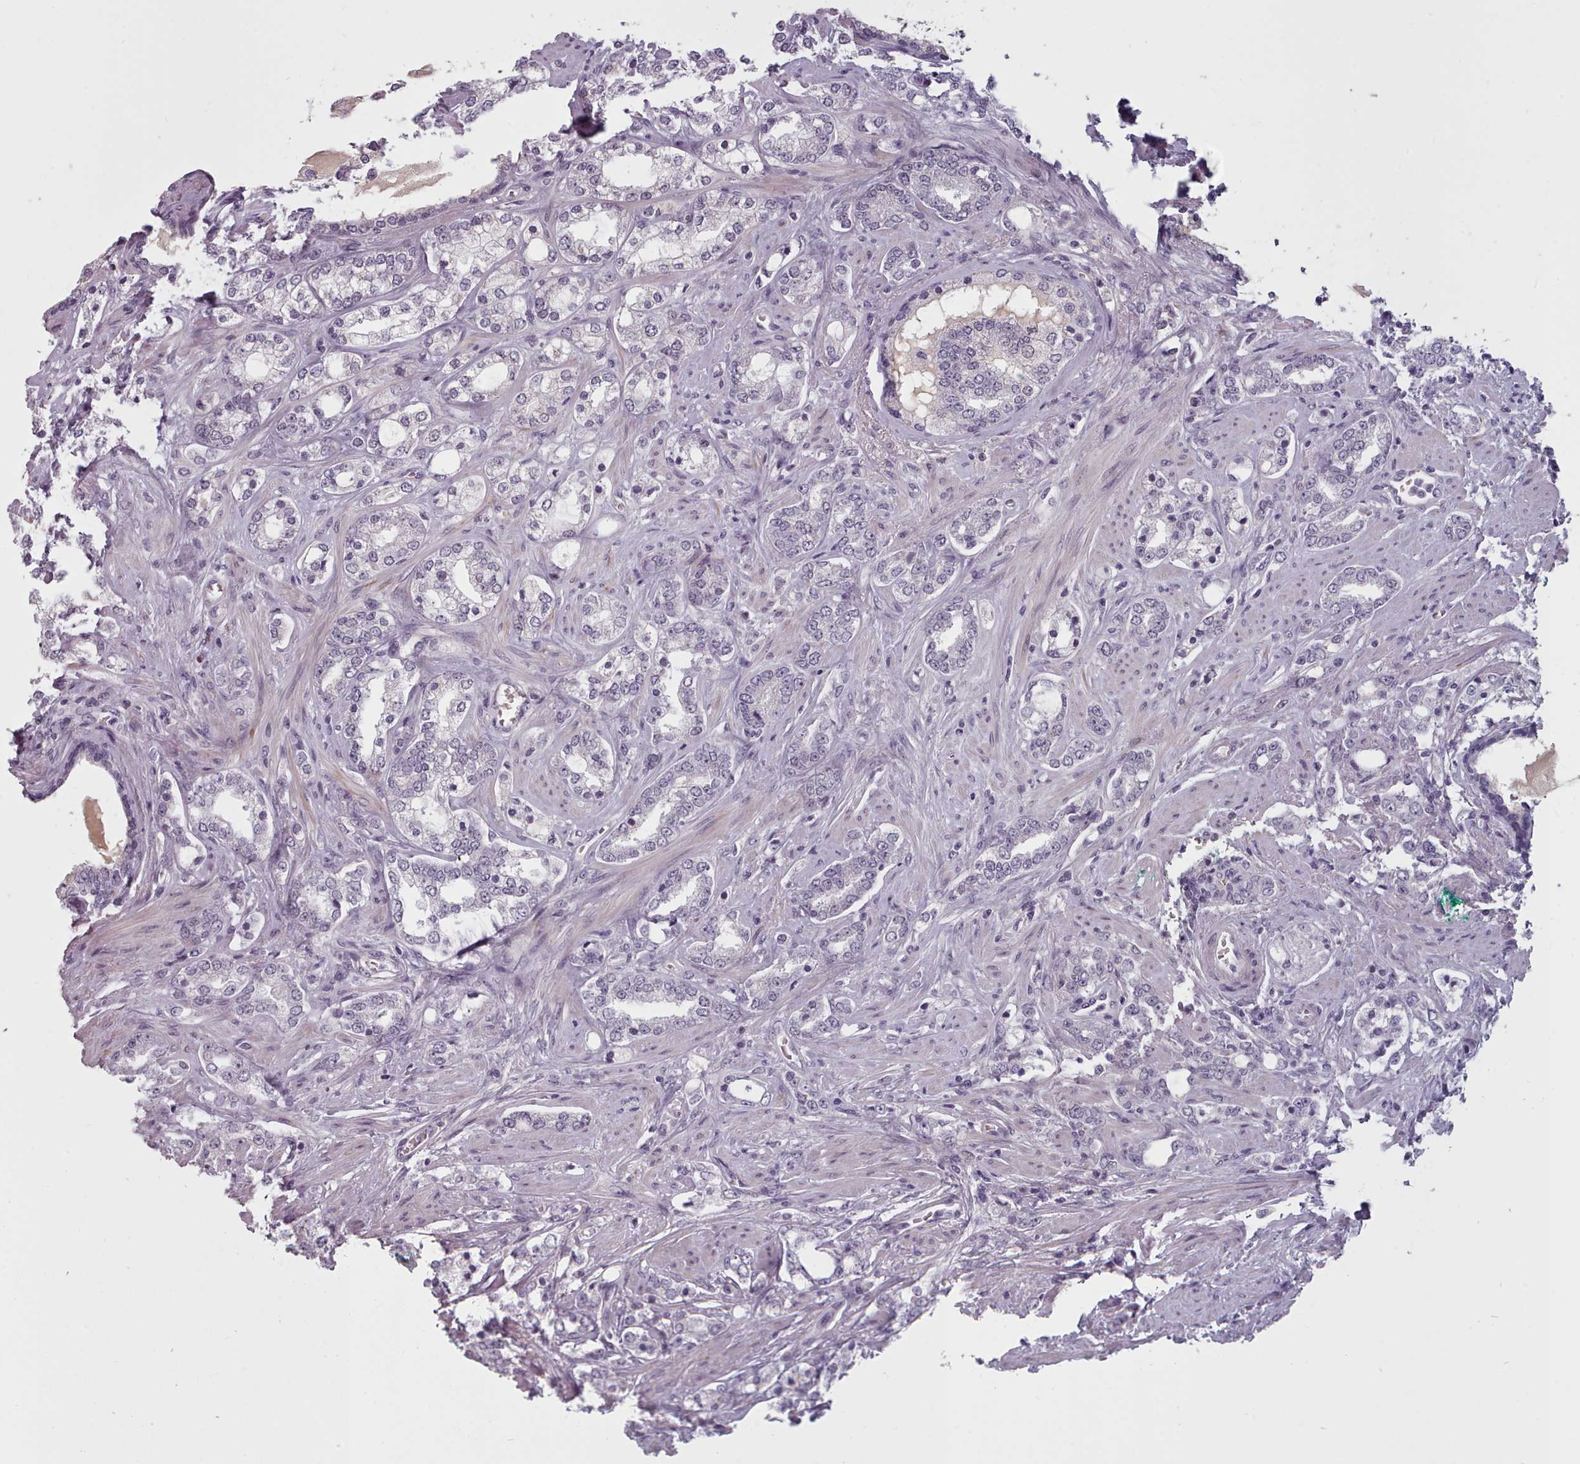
{"staining": {"intensity": "negative", "quantity": "none", "location": "none"}, "tissue": "prostate cancer", "cell_type": "Tumor cells", "image_type": "cancer", "snomed": [{"axis": "morphology", "description": "Adenocarcinoma, High grade"}, {"axis": "topography", "description": "Prostate"}], "caption": "High-grade adenocarcinoma (prostate) was stained to show a protein in brown. There is no significant positivity in tumor cells.", "gene": "PBX4", "patient": {"sex": "male", "age": 64}}